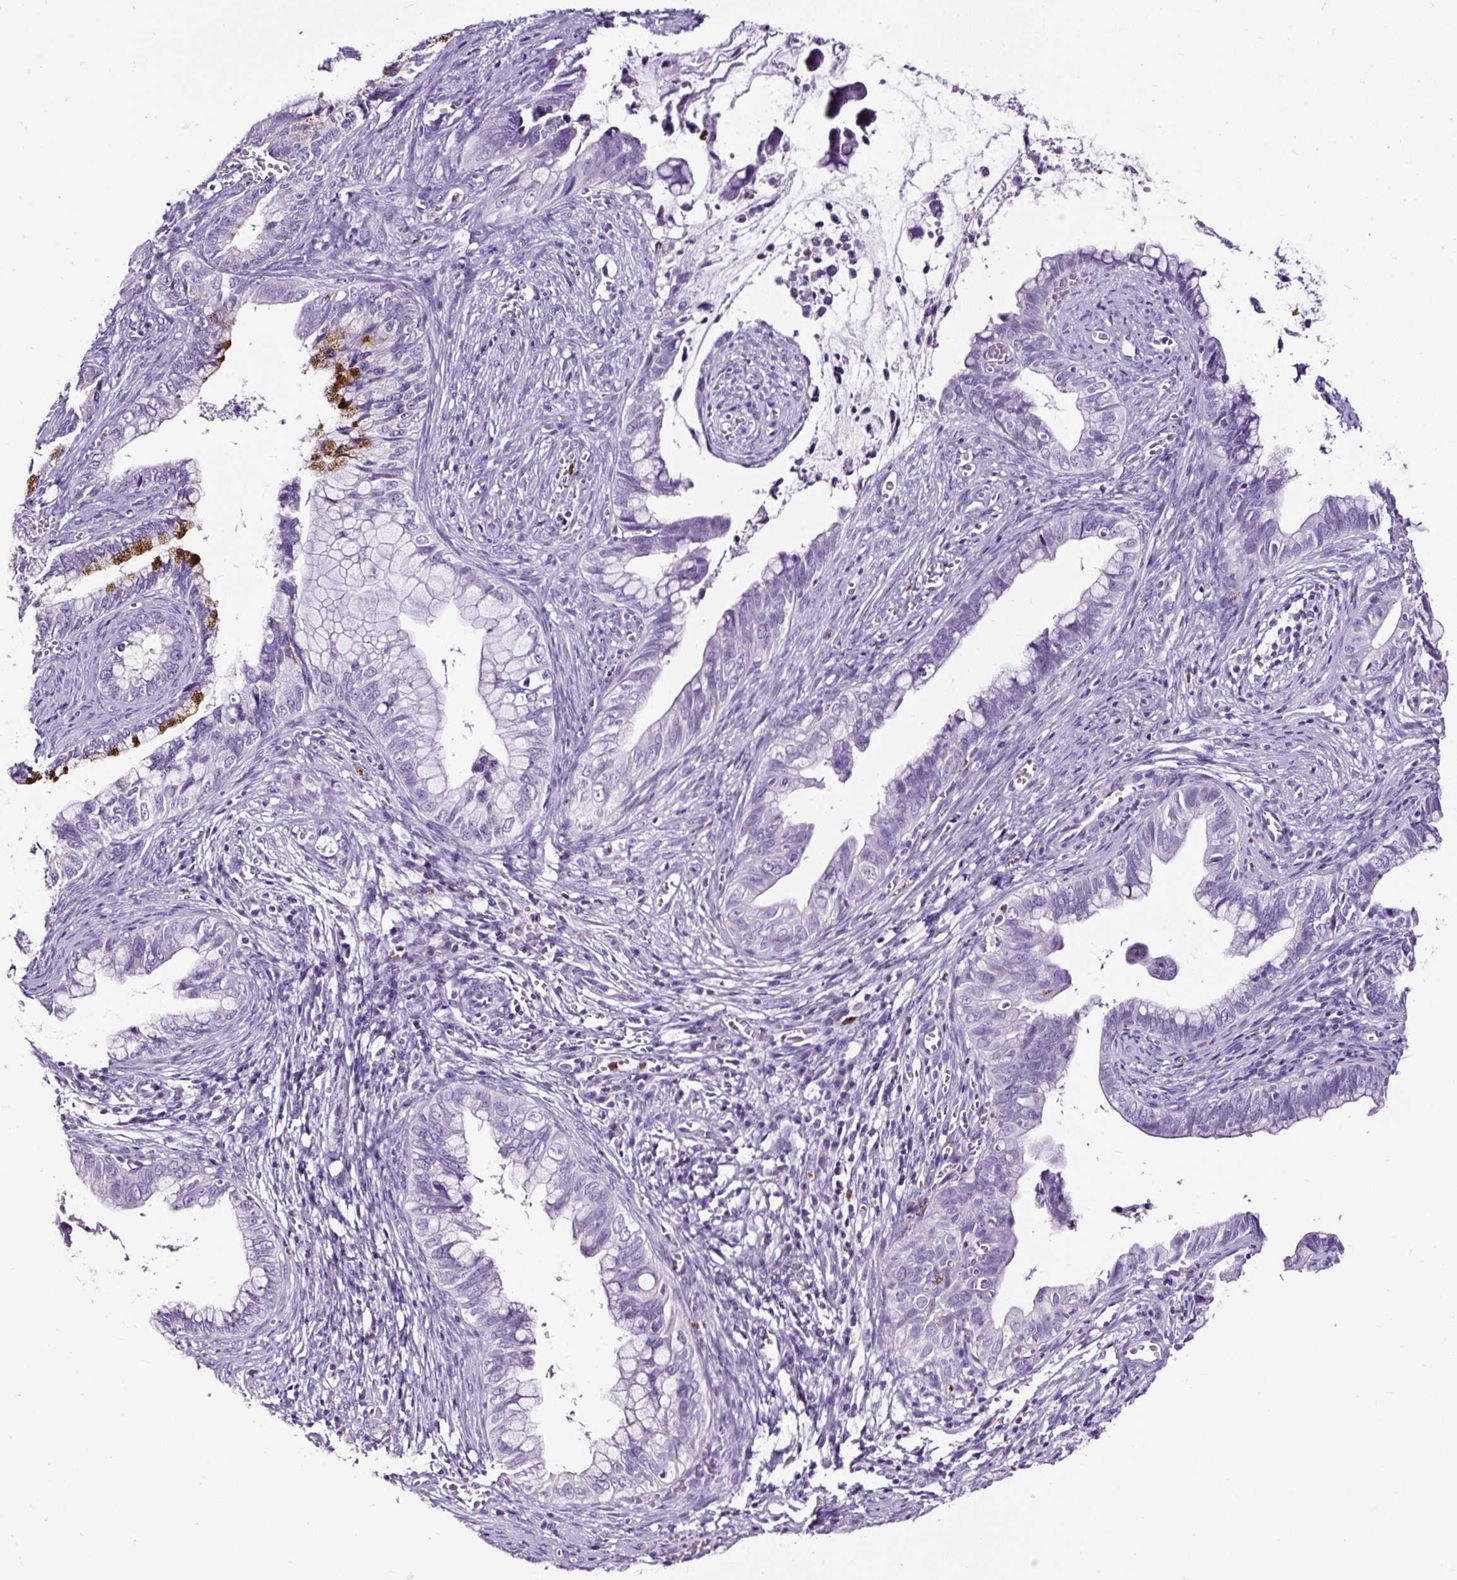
{"staining": {"intensity": "moderate", "quantity": "<25%", "location": "cytoplasmic/membranous"}, "tissue": "cervical cancer", "cell_type": "Tumor cells", "image_type": "cancer", "snomed": [{"axis": "morphology", "description": "Adenocarcinoma, NOS"}, {"axis": "topography", "description": "Cervix"}], "caption": "Adenocarcinoma (cervical) tissue exhibits moderate cytoplasmic/membranous staining in about <25% of tumor cells", "gene": "SLC7A8", "patient": {"sex": "female", "age": 44}}